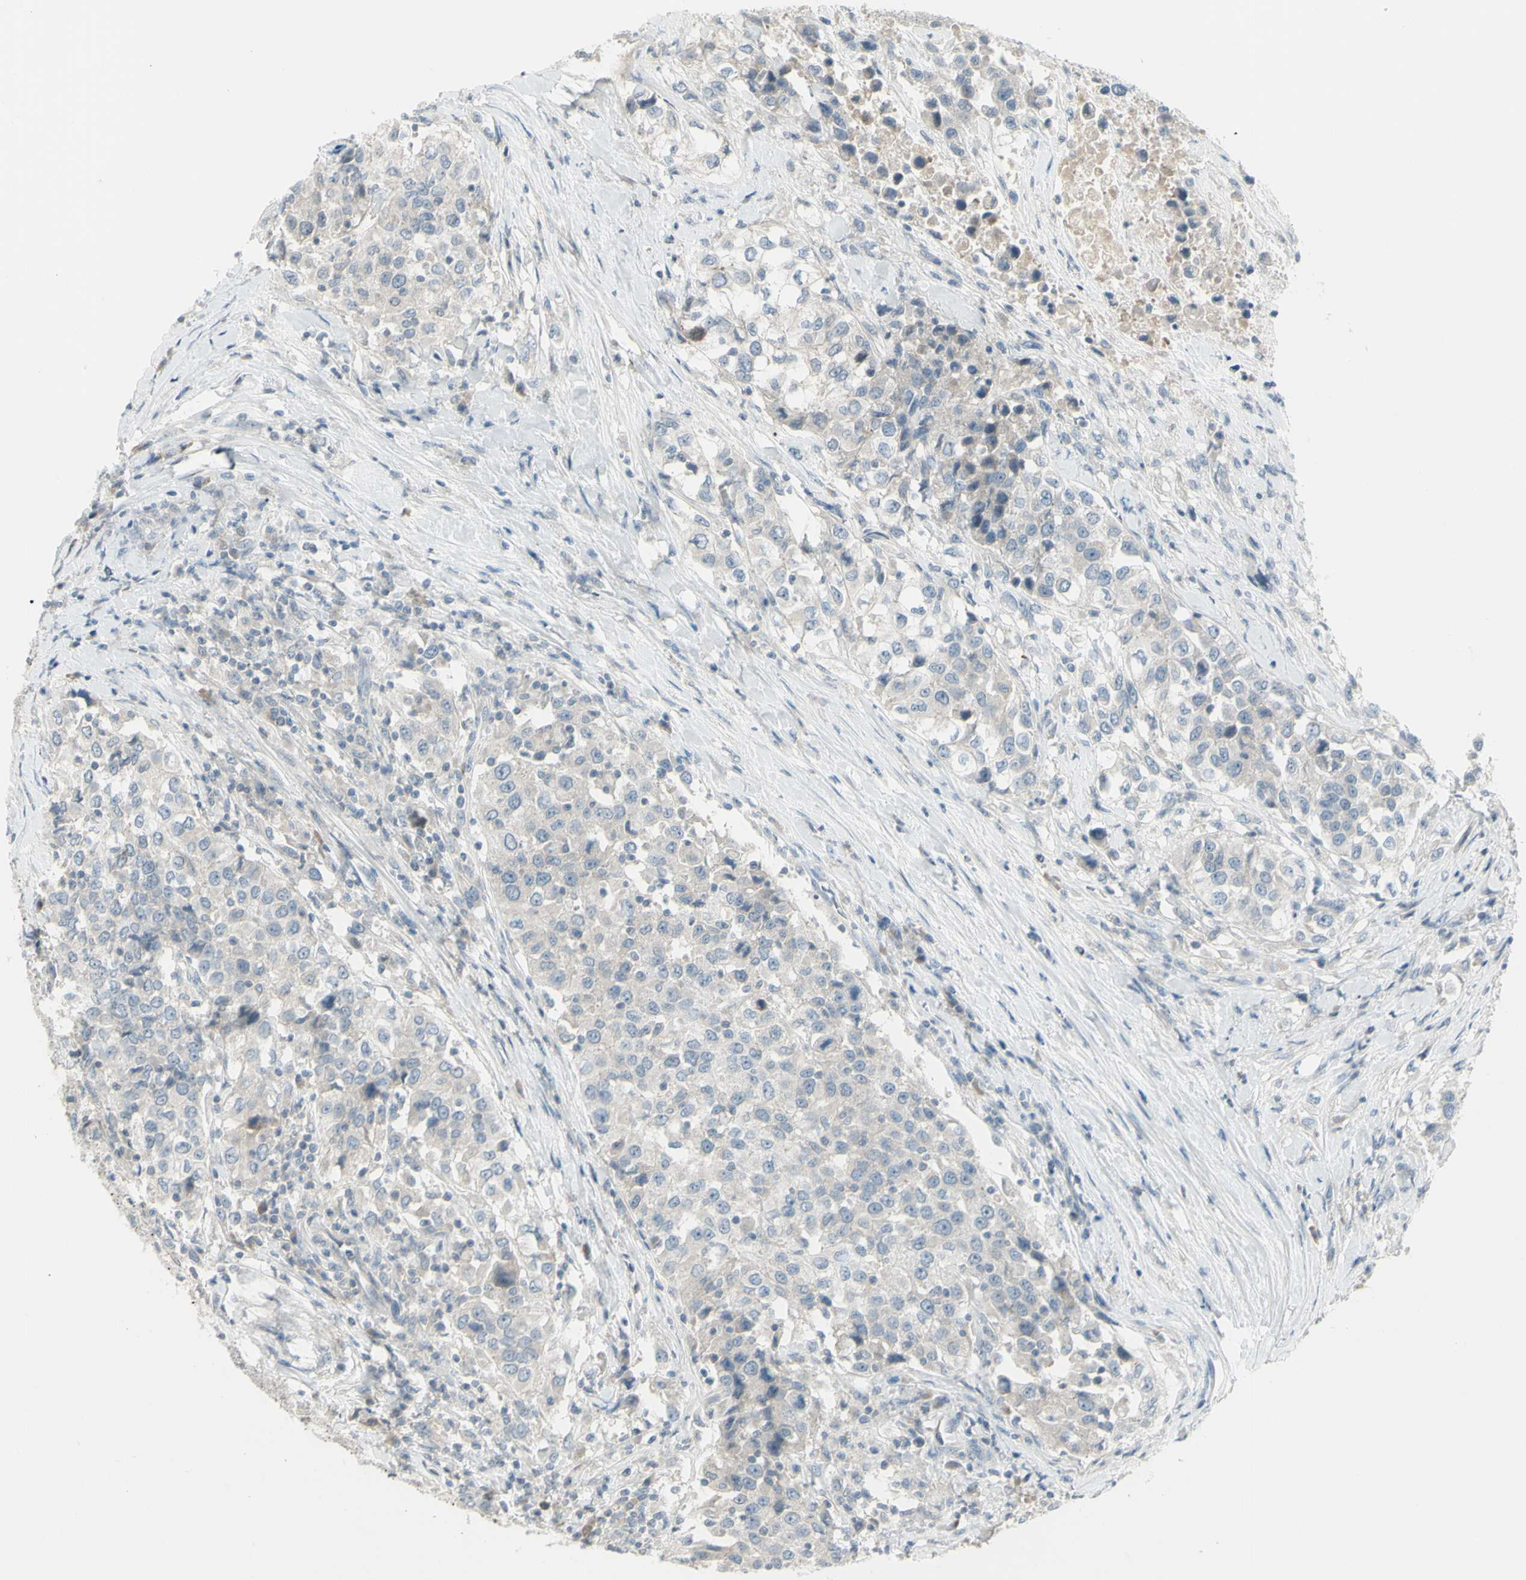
{"staining": {"intensity": "negative", "quantity": "none", "location": "none"}, "tissue": "urothelial cancer", "cell_type": "Tumor cells", "image_type": "cancer", "snomed": [{"axis": "morphology", "description": "Urothelial carcinoma, High grade"}, {"axis": "topography", "description": "Urinary bladder"}], "caption": "This micrograph is of urothelial cancer stained with immunohistochemistry (IHC) to label a protein in brown with the nuclei are counter-stained blue. There is no positivity in tumor cells.", "gene": "SH3GL2", "patient": {"sex": "female", "age": 80}}